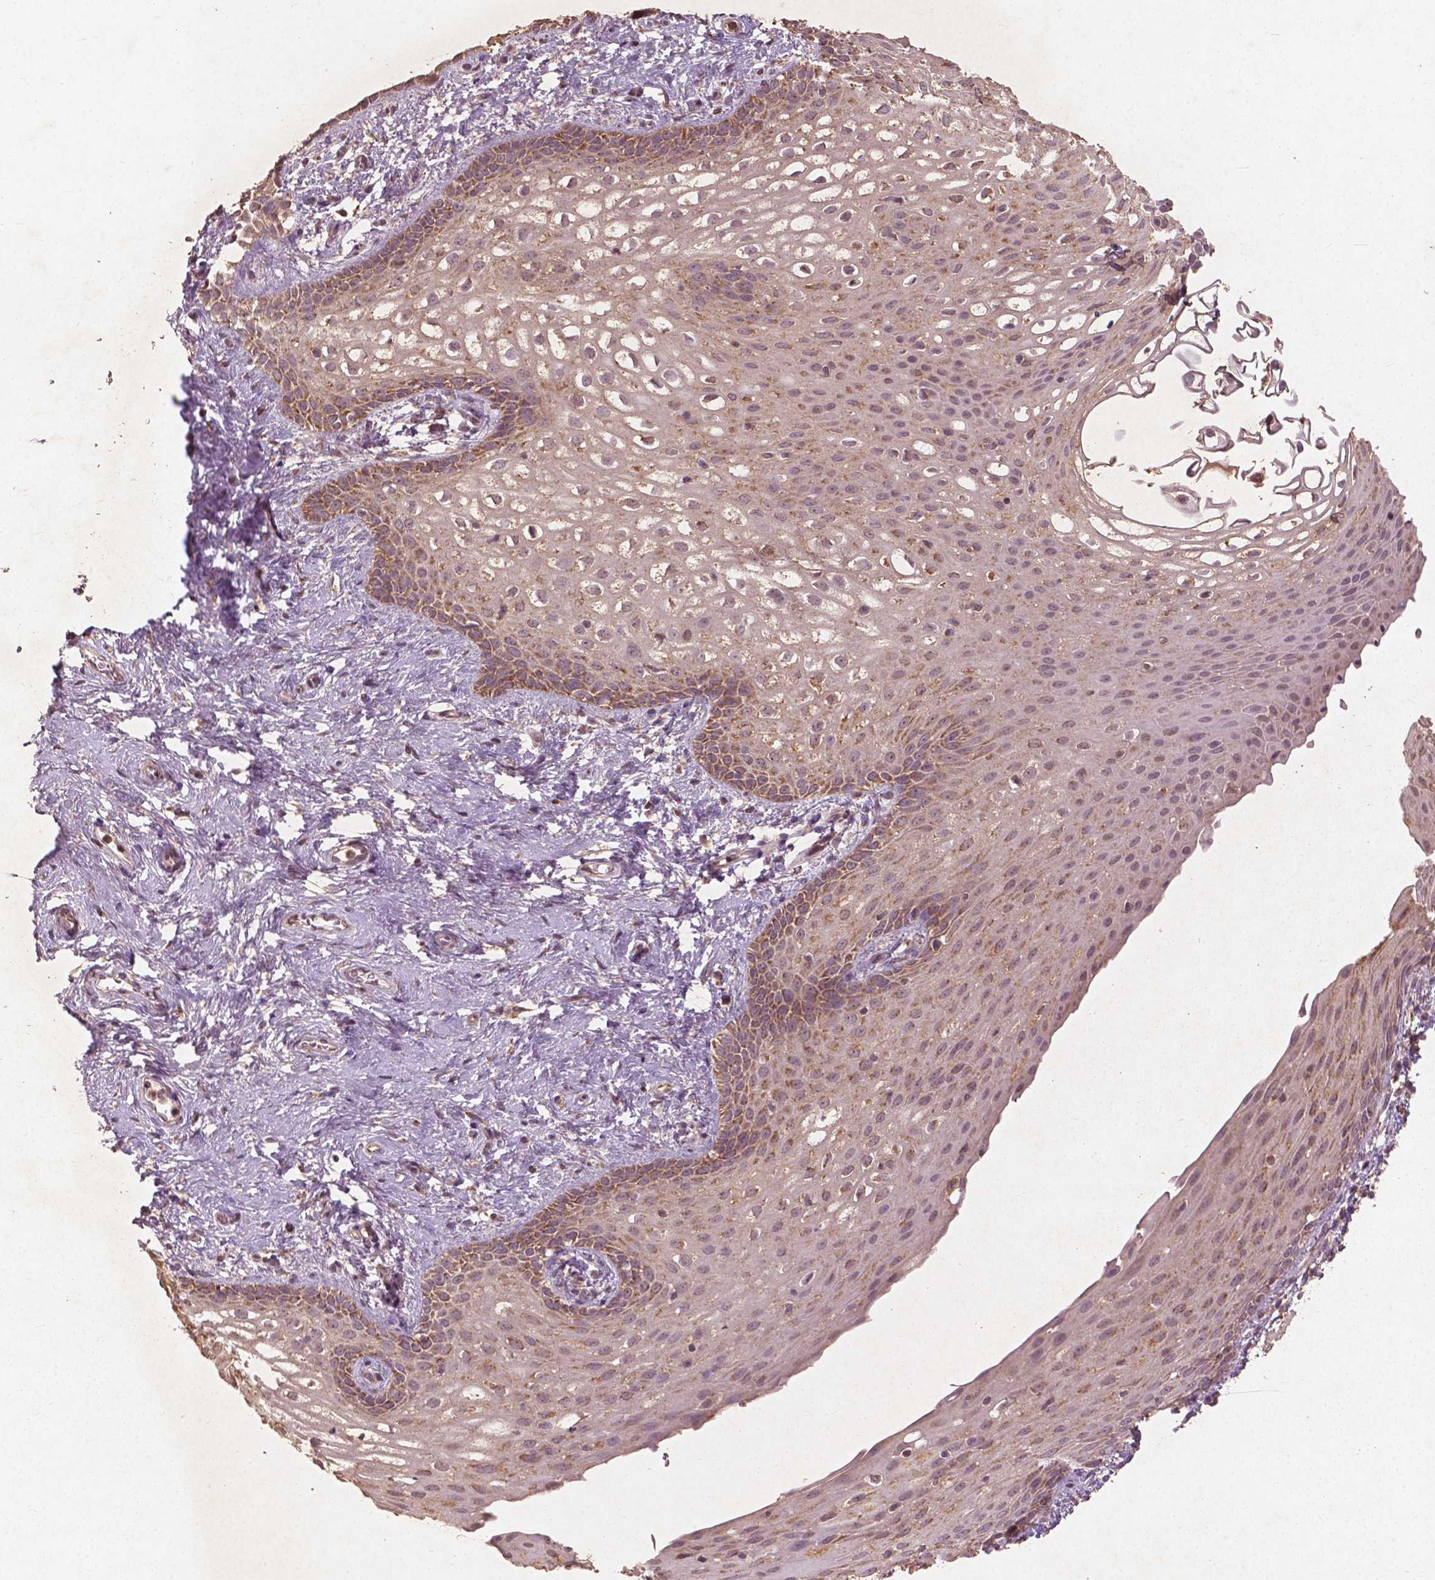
{"staining": {"intensity": "moderate", "quantity": "25%-75%", "location": "cytoplasmic/membranous"}, "tissue": "skin", "cell_type": "Epidermal cells", "image_type": "normal", "snomed": [{"axis": "morphology", "description": "Normal tissue, NOS"}, {"axis": "topography", "description": "Anal"}], "caption": "Unremarkable skin reveals moderate cytoplasmic/membranous expression in about 25%-75% of epidermal cells, visualized by immunohistochemistry.", "gene": "ST6GALNAC5", "patient": {"sex": "female", "age": 46}}